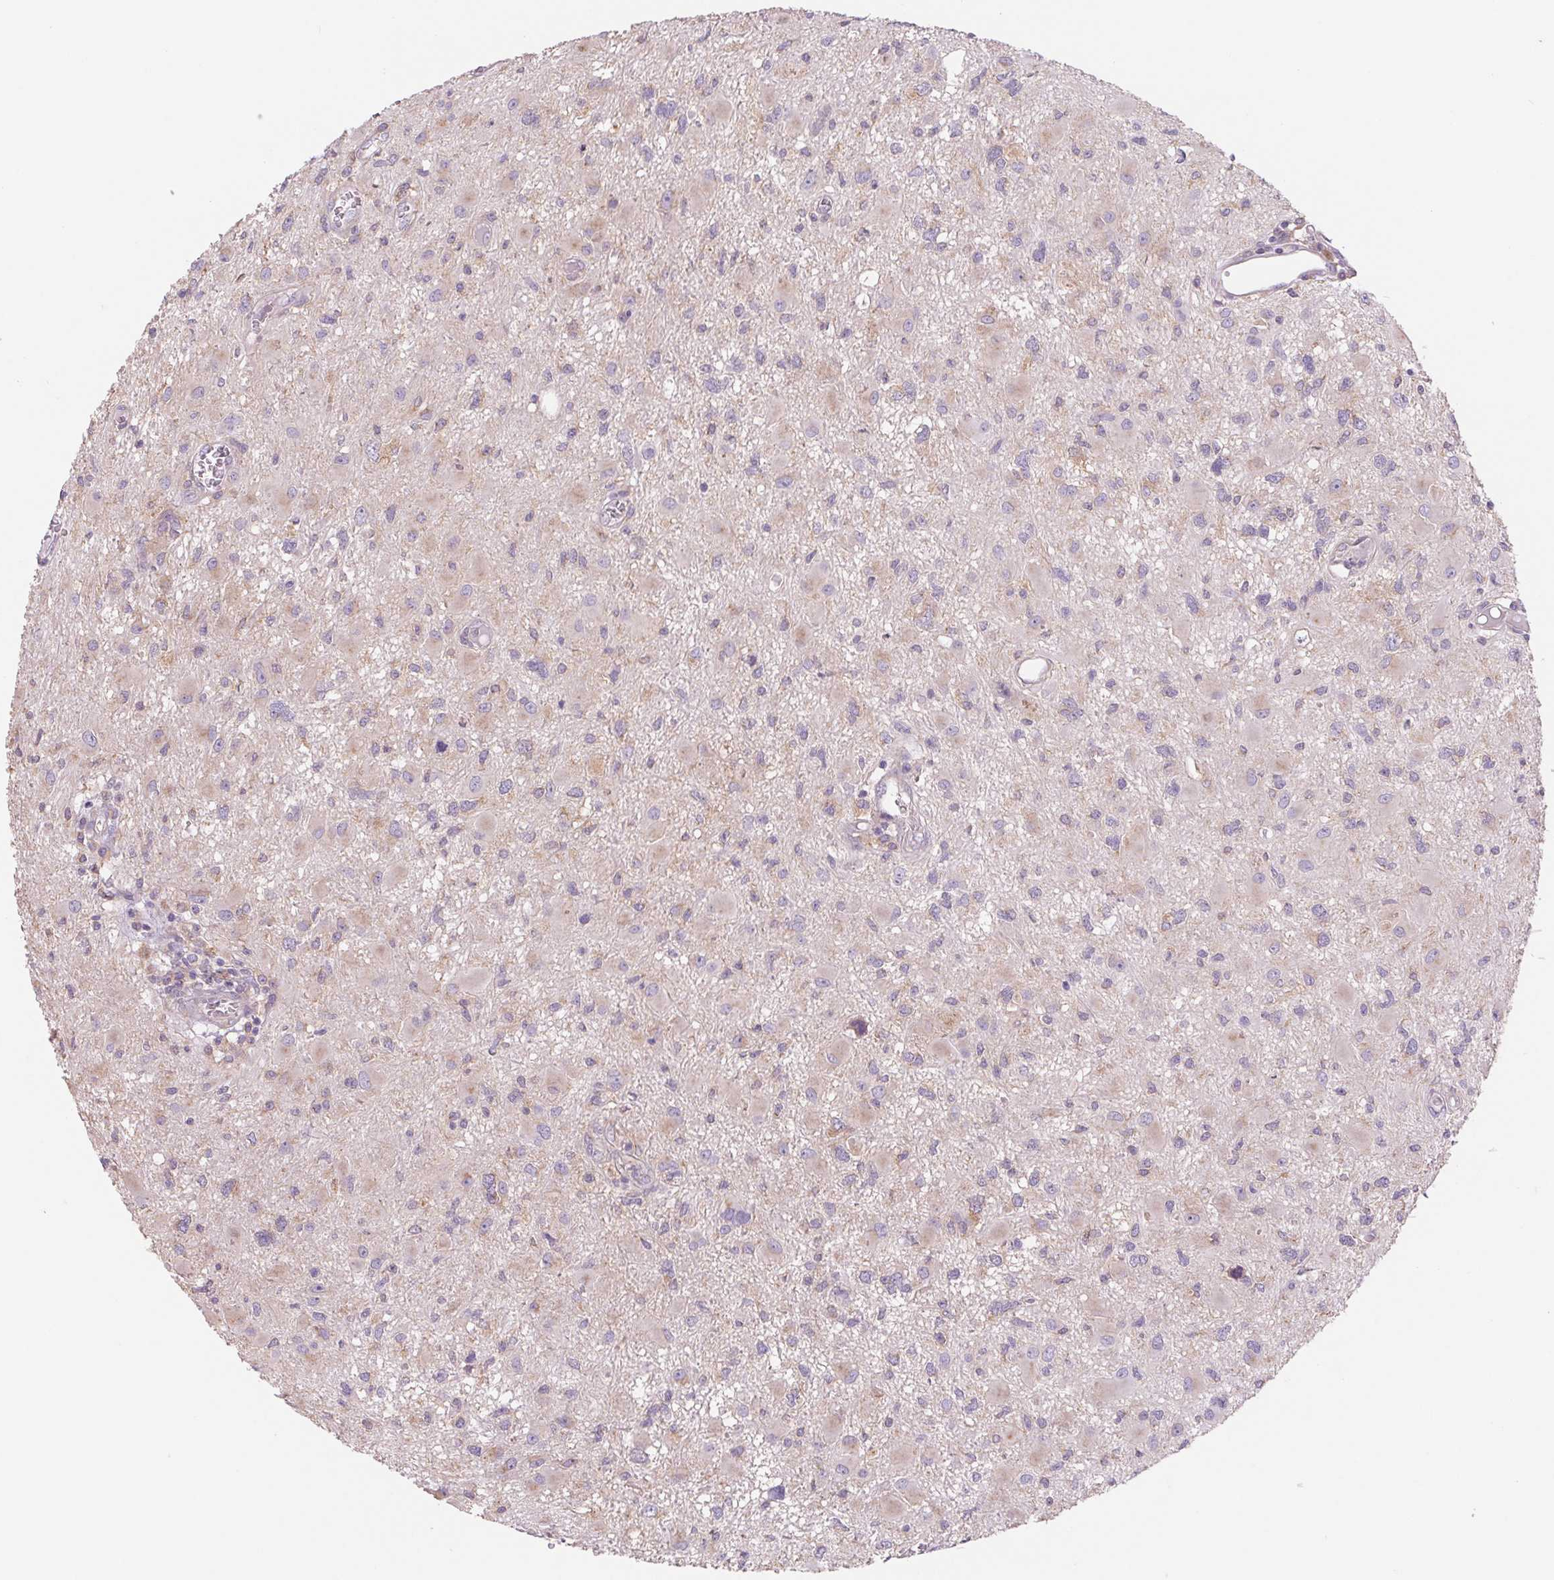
{"staining": {"intensity": "weak", "quantity": "<25%", "location": "cytoplasmic/membranous"}, "tissue": "glioma", "cell_type": "Tumor cells", "image_type": "cancer", "snomed": [{"axis": "morphology", "description": "Glioma, malignant, High grade"}, {"axis": "topography", "description": "Brain"}], "caption": "Micrograph shows no significant protein staining in tumor cells of glioma.", "gene": "RAB1A", "patient": {"sex": "male", "age": 54}}